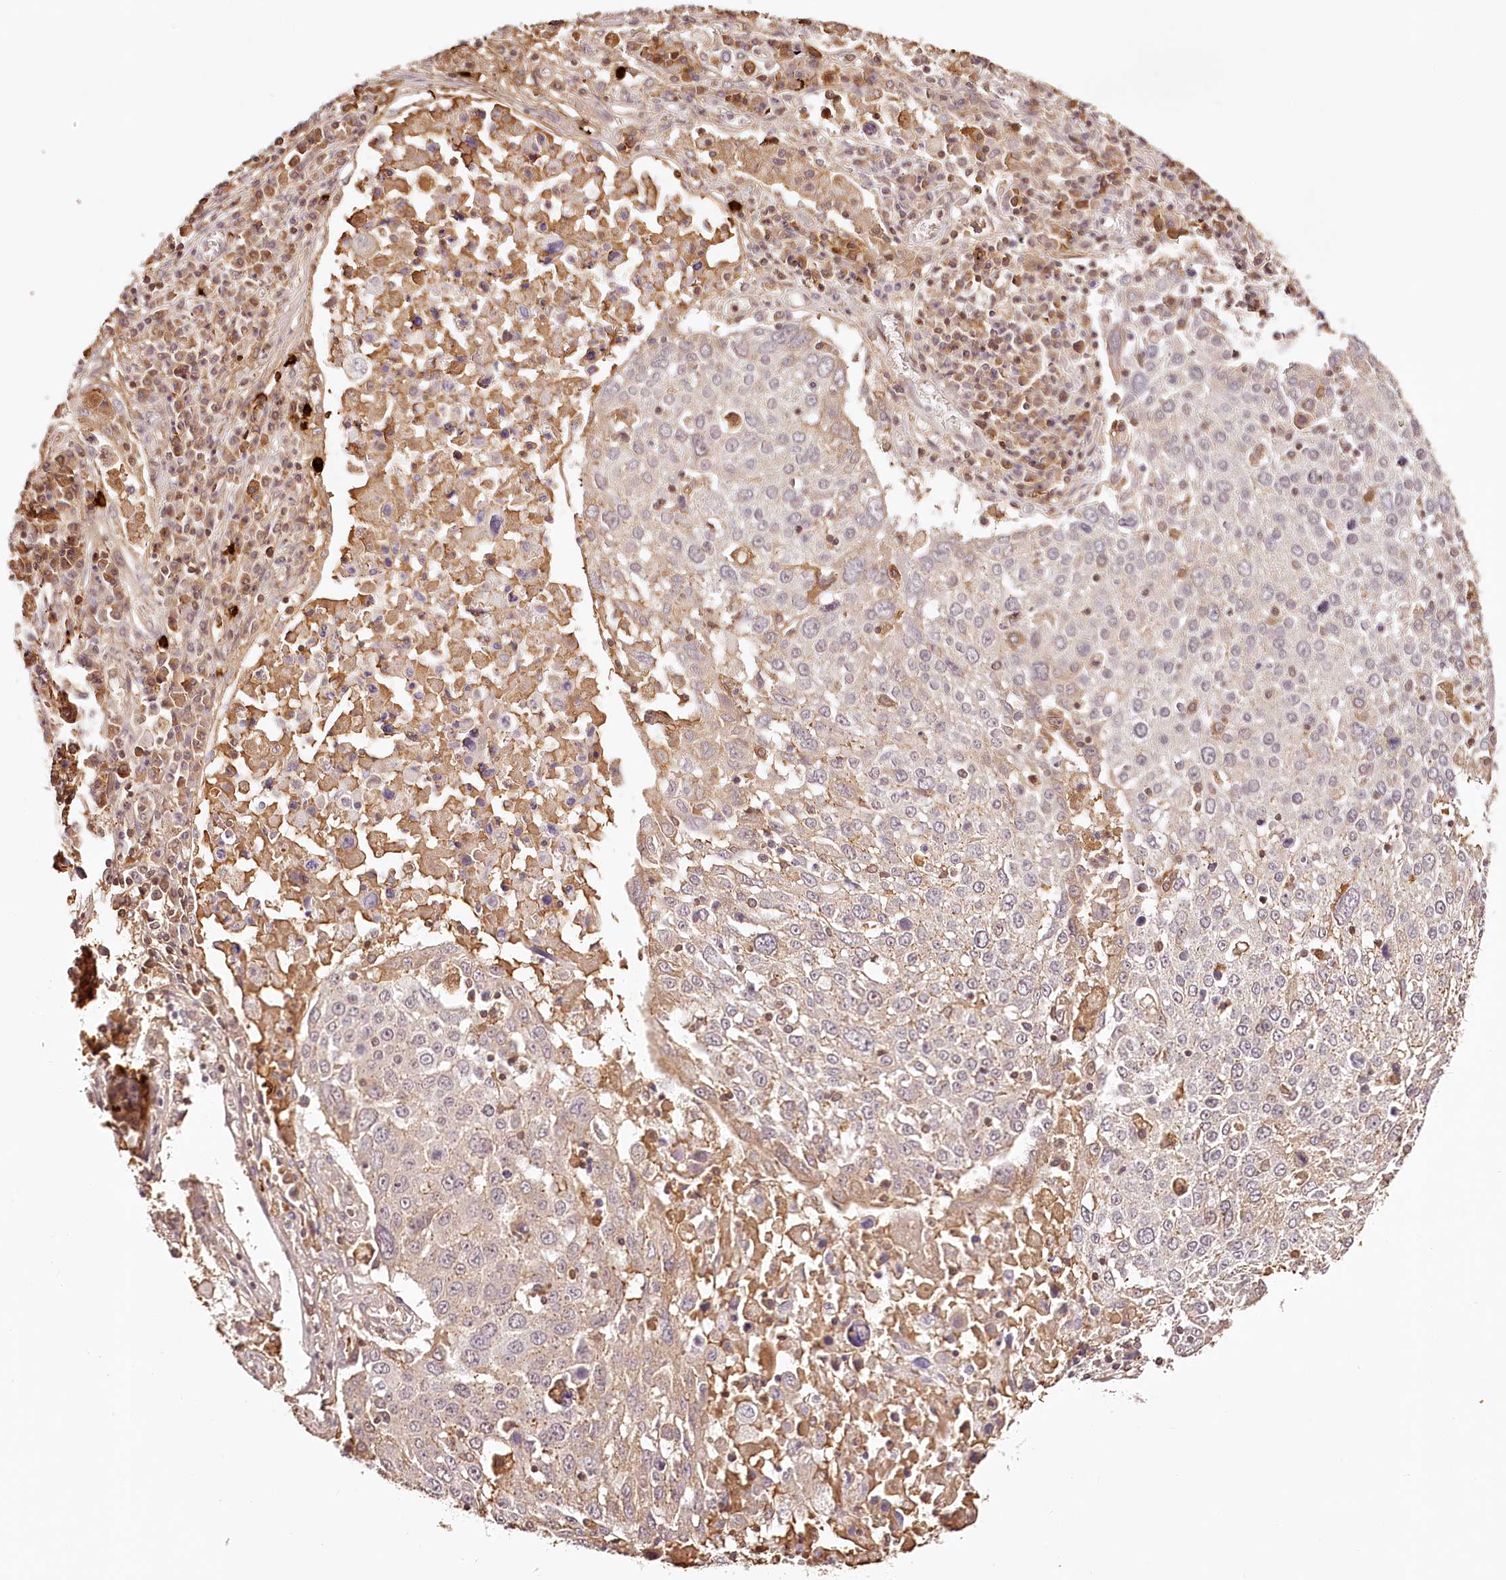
{"staining": {"intensity": "weak", "quantity": "<25%", "location": "cytoplasmic/membranous"}, "tissue": "lung cancer", "cell_type": "Tumor cells", "image_type": "cancer", "snomed": [{"axis": "morphology", "description": "Squamous cell carcinoma, NOS"}, {"axis": "topography", "description": "Lung"}], "caption": "Protein analysis of lung cancer exhibits no significant positivity in tumor cells. The staining was performed using DAB to visualize the protein expression in brown, while the nuclei were stained in blue with hematoxylin (Magnification: 20x).", "gene": "SYNGR1", "patient": {"sex": "male", "age": 65}}